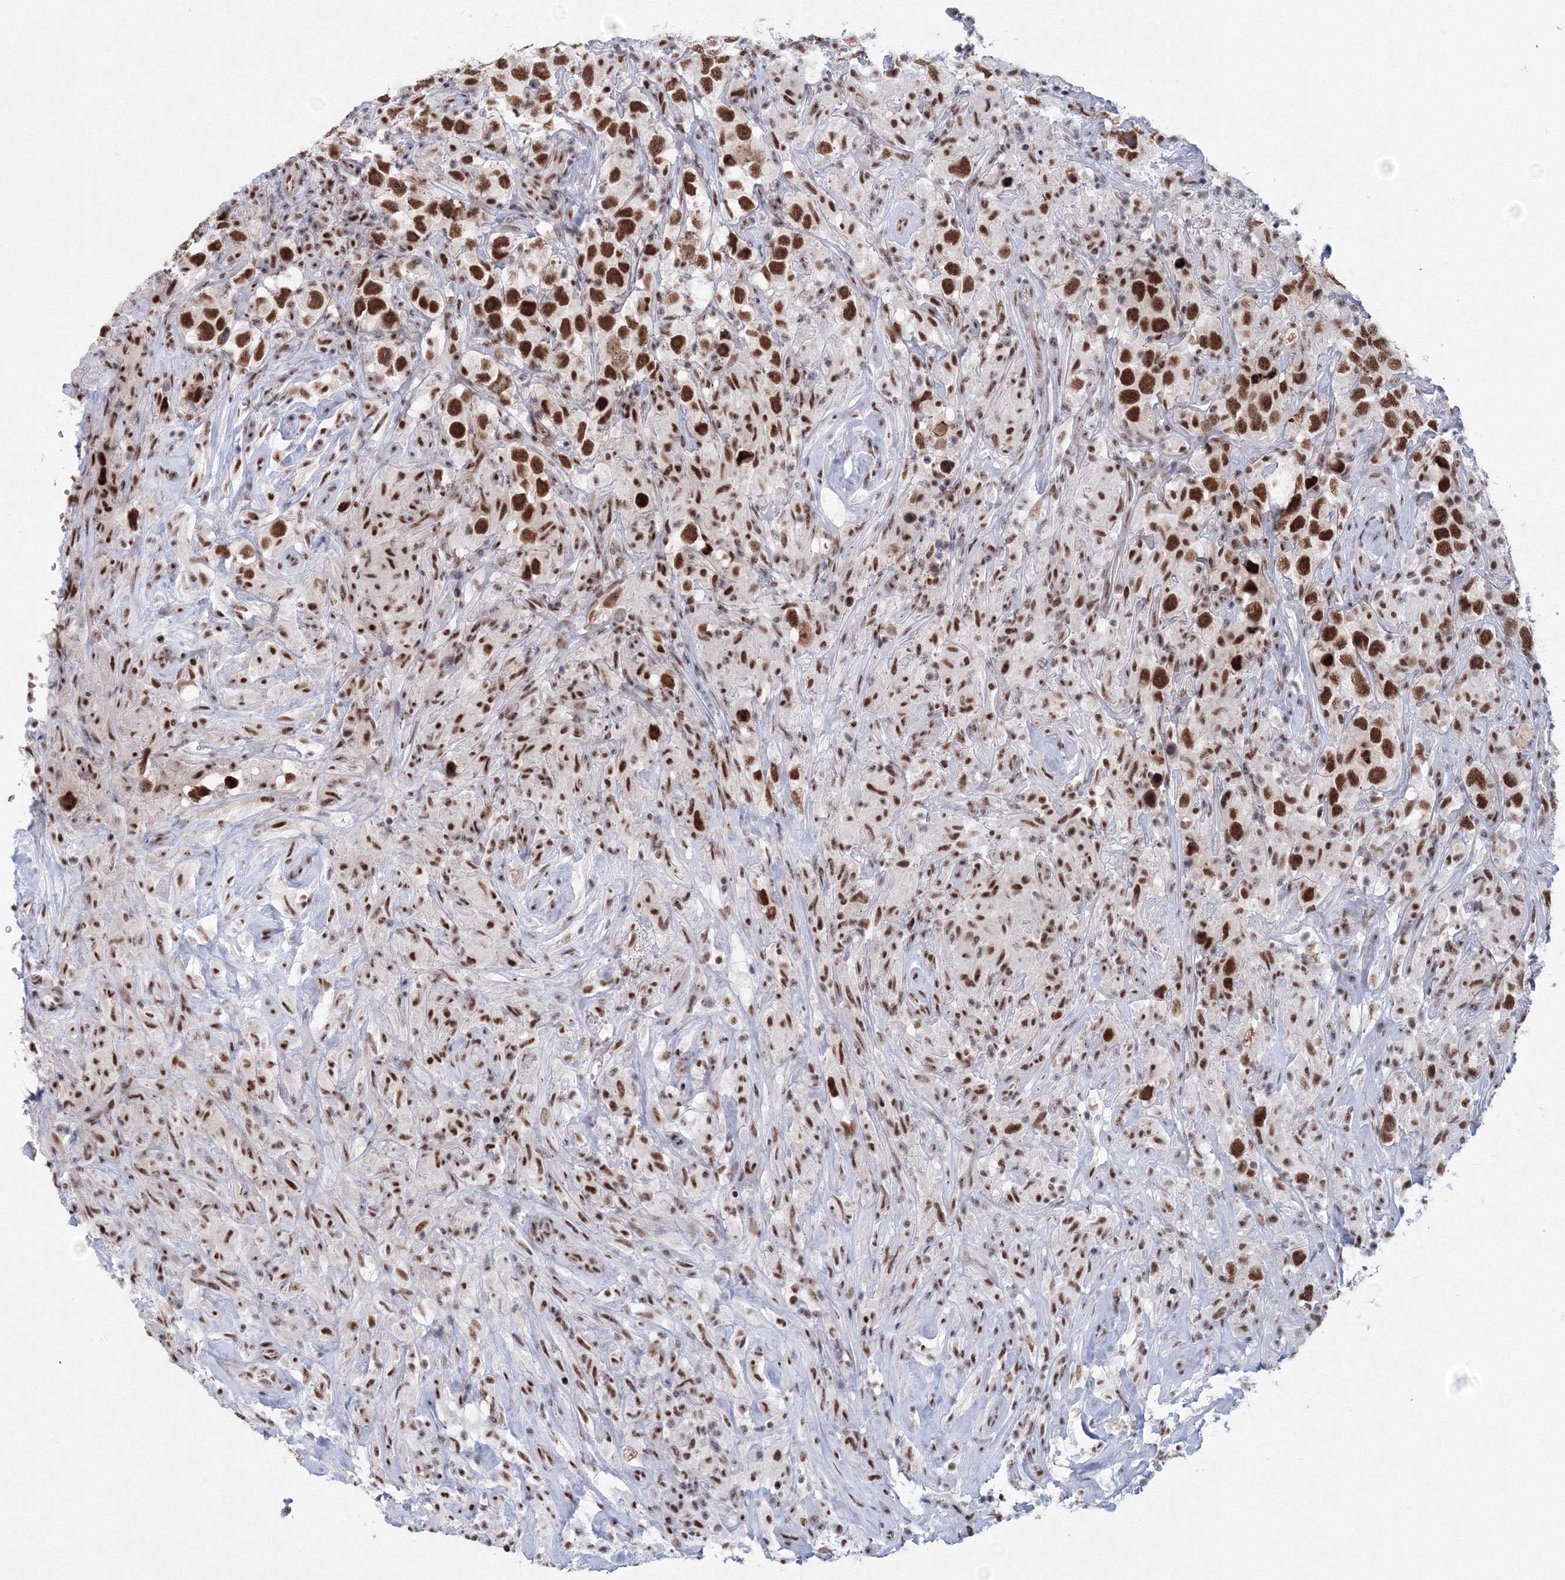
{"staining": {"intensity": "strong", "quantity": ">75%", "location": "nuclear"}, "tissue": "testis cancer", "cell_type": "Tumor cells", "image_type": "cancer", "snomed": [{"axis": "morphology", "description": "Seminoma, NOS"}, {"axis": "topography", "description": "Testis"}], "caption": "Immunohistochemistry photomicrograph of human testis cancer stained for a protein (brown), which exhibits high levels of strong nuclear positivity in about >75% of tumor cells.", "gene": "SF3B6", "patient": {"sex": "male", "age": 49}}